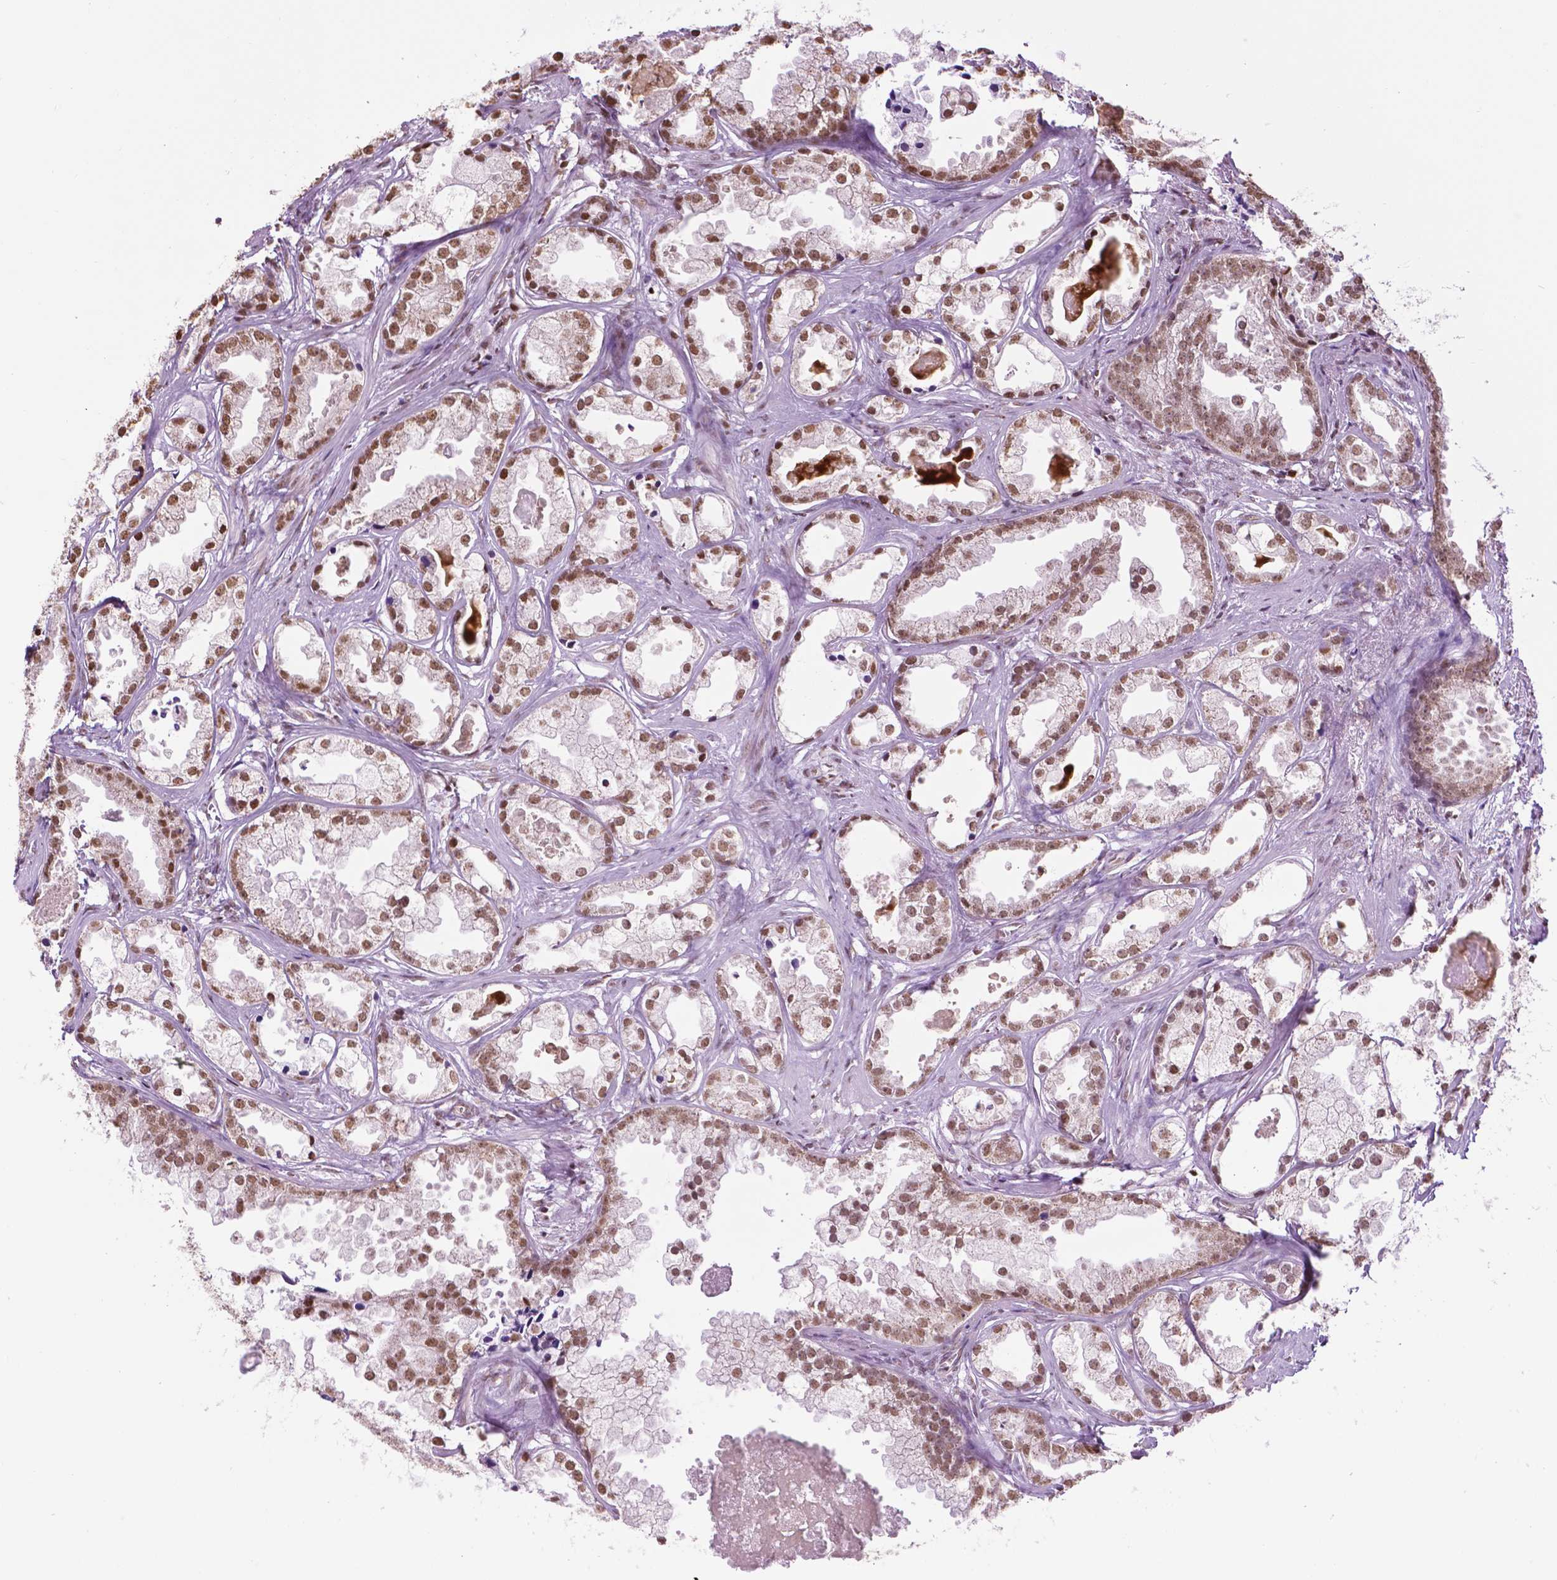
{"staining": {"intensity": "moderate", "quantity": ">75%", "location": "nuclear"}, "tissue": "prostate cancer", "cell_type": "Tumor cells", "image_type": "cancer", "snomed": [{"axis": "morphology", "description": "Adenocarcinoma, Low grade"}, {"axis": "topography", "description": "Prostate"}], "caption": "Moderate nuclear protein staining is appreciated in approximately >75% of tumor cells in low-grade adenocarcinoma (prostate). Using DAB (brown) and hematoxylin (blue) stains, captured at high magnification using brightfield microscopy.", "gene": "COL23A1", "patient": {"sex": "male", "age": 65}}